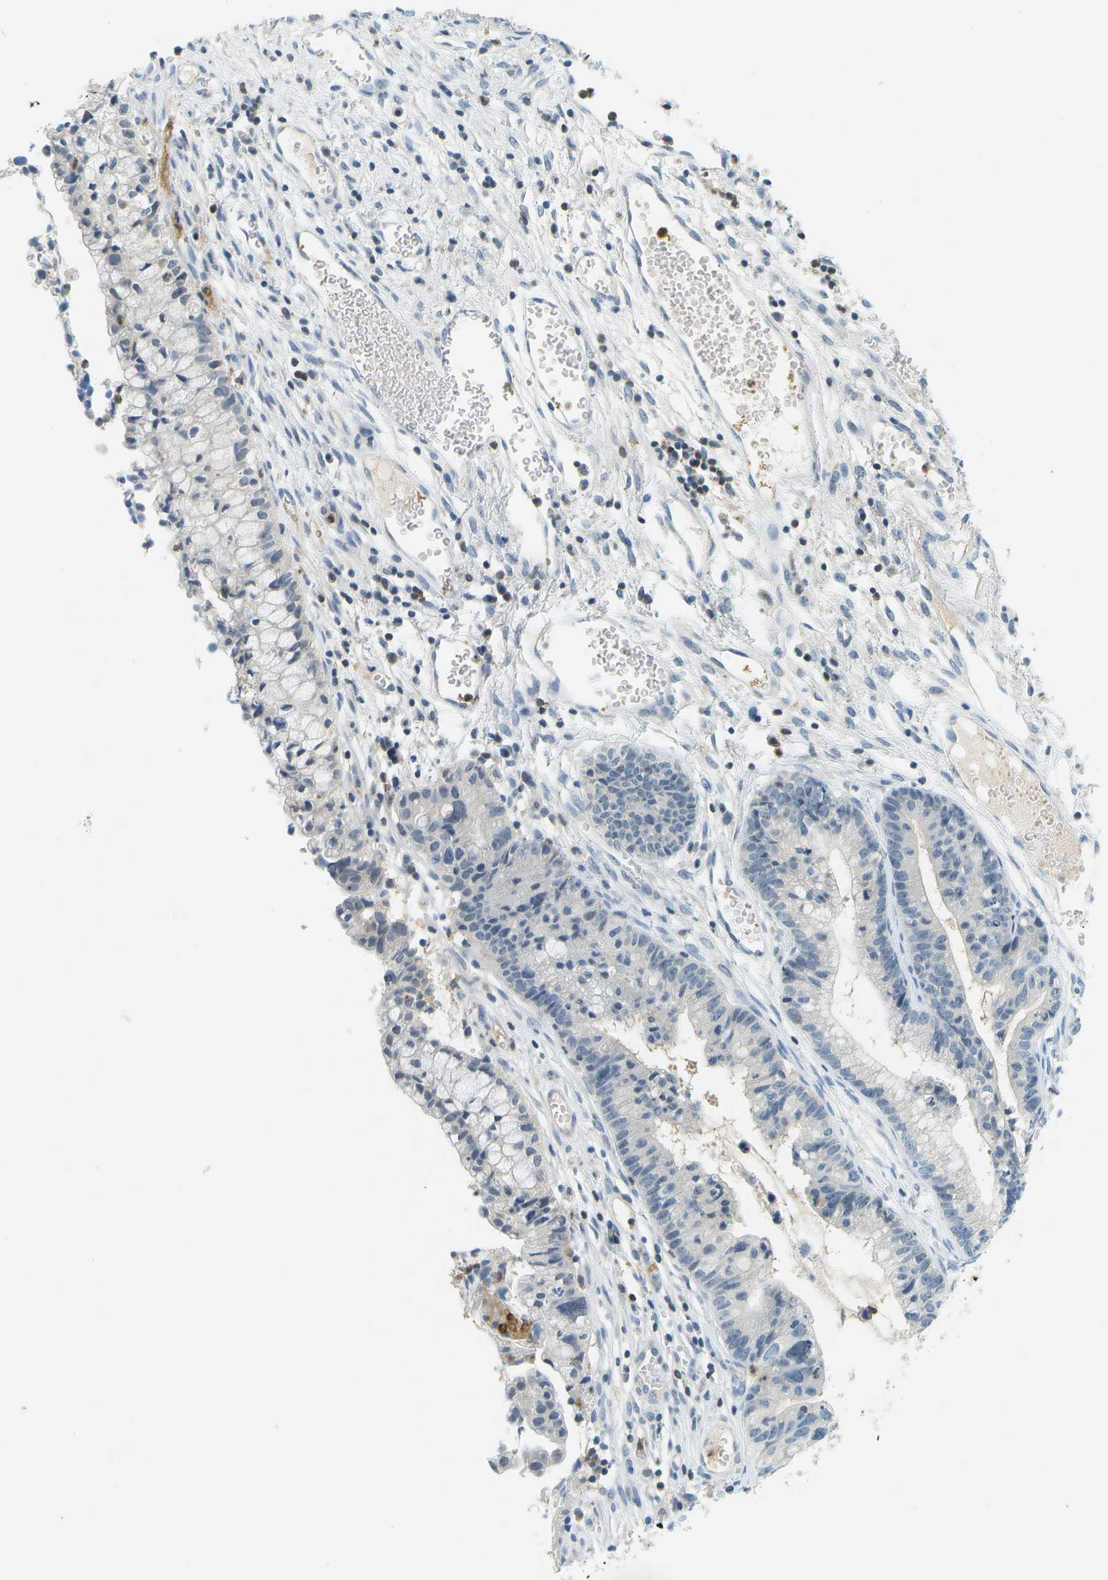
{"staining": {"intensity": "negative", "quantity": "none", "location": "none"}, "tissue": "cervical cancer", "cell_type": "Tumor cells", "image_type": "cancer", "snomed": [{"axis": "morphology", "description": "Adenocarcinoma, NOS"}, {"axis": "topography", "description": "Cervix"}], "caption": "A high-resolution histopathology image shows IHC staining of cervical cancer (adenocarcinoma), which demonstrates no significant staining in tumor cells.", "gene": "RASGRP2", "patient": {"sex": "female", "age": 44}}